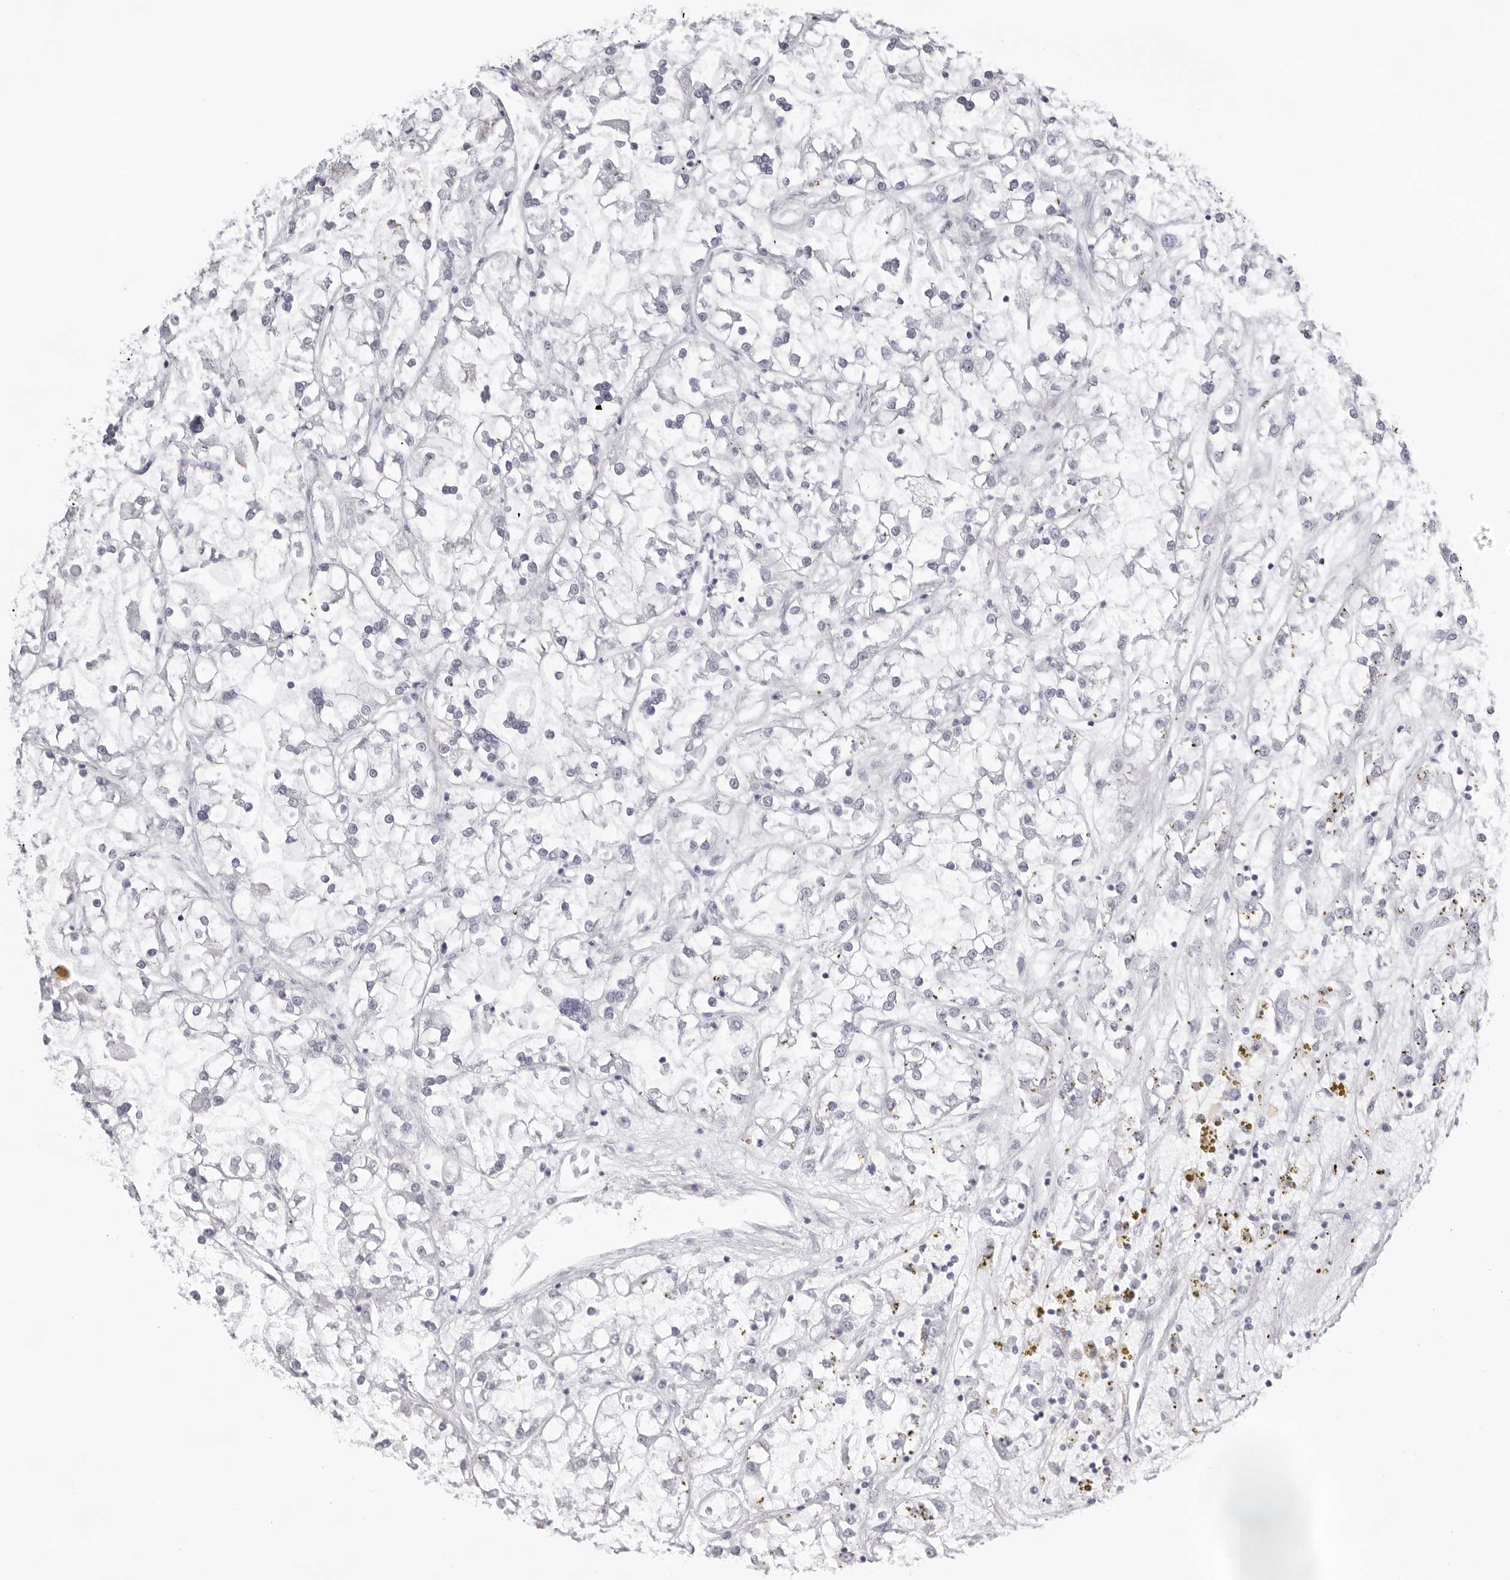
{"staining": {"intensity": "negative", "quantity": "none", "location": "none"}, "tissue": "renal cancer", "cell_type": "Tumor cells", "image_type": "cancer", "snomed": [{"axis": "morphology", "description": "Adenocarcinoma, NOS"}, {"axis": "topography", "description": "Kidney"}], "caption": "An IHC photomicrograph of renal cancer is shown. There is no staining in tumor cells of renal cancer.", "gene": "TMOD4", "patient": {"sex": "female", "age": 52}}